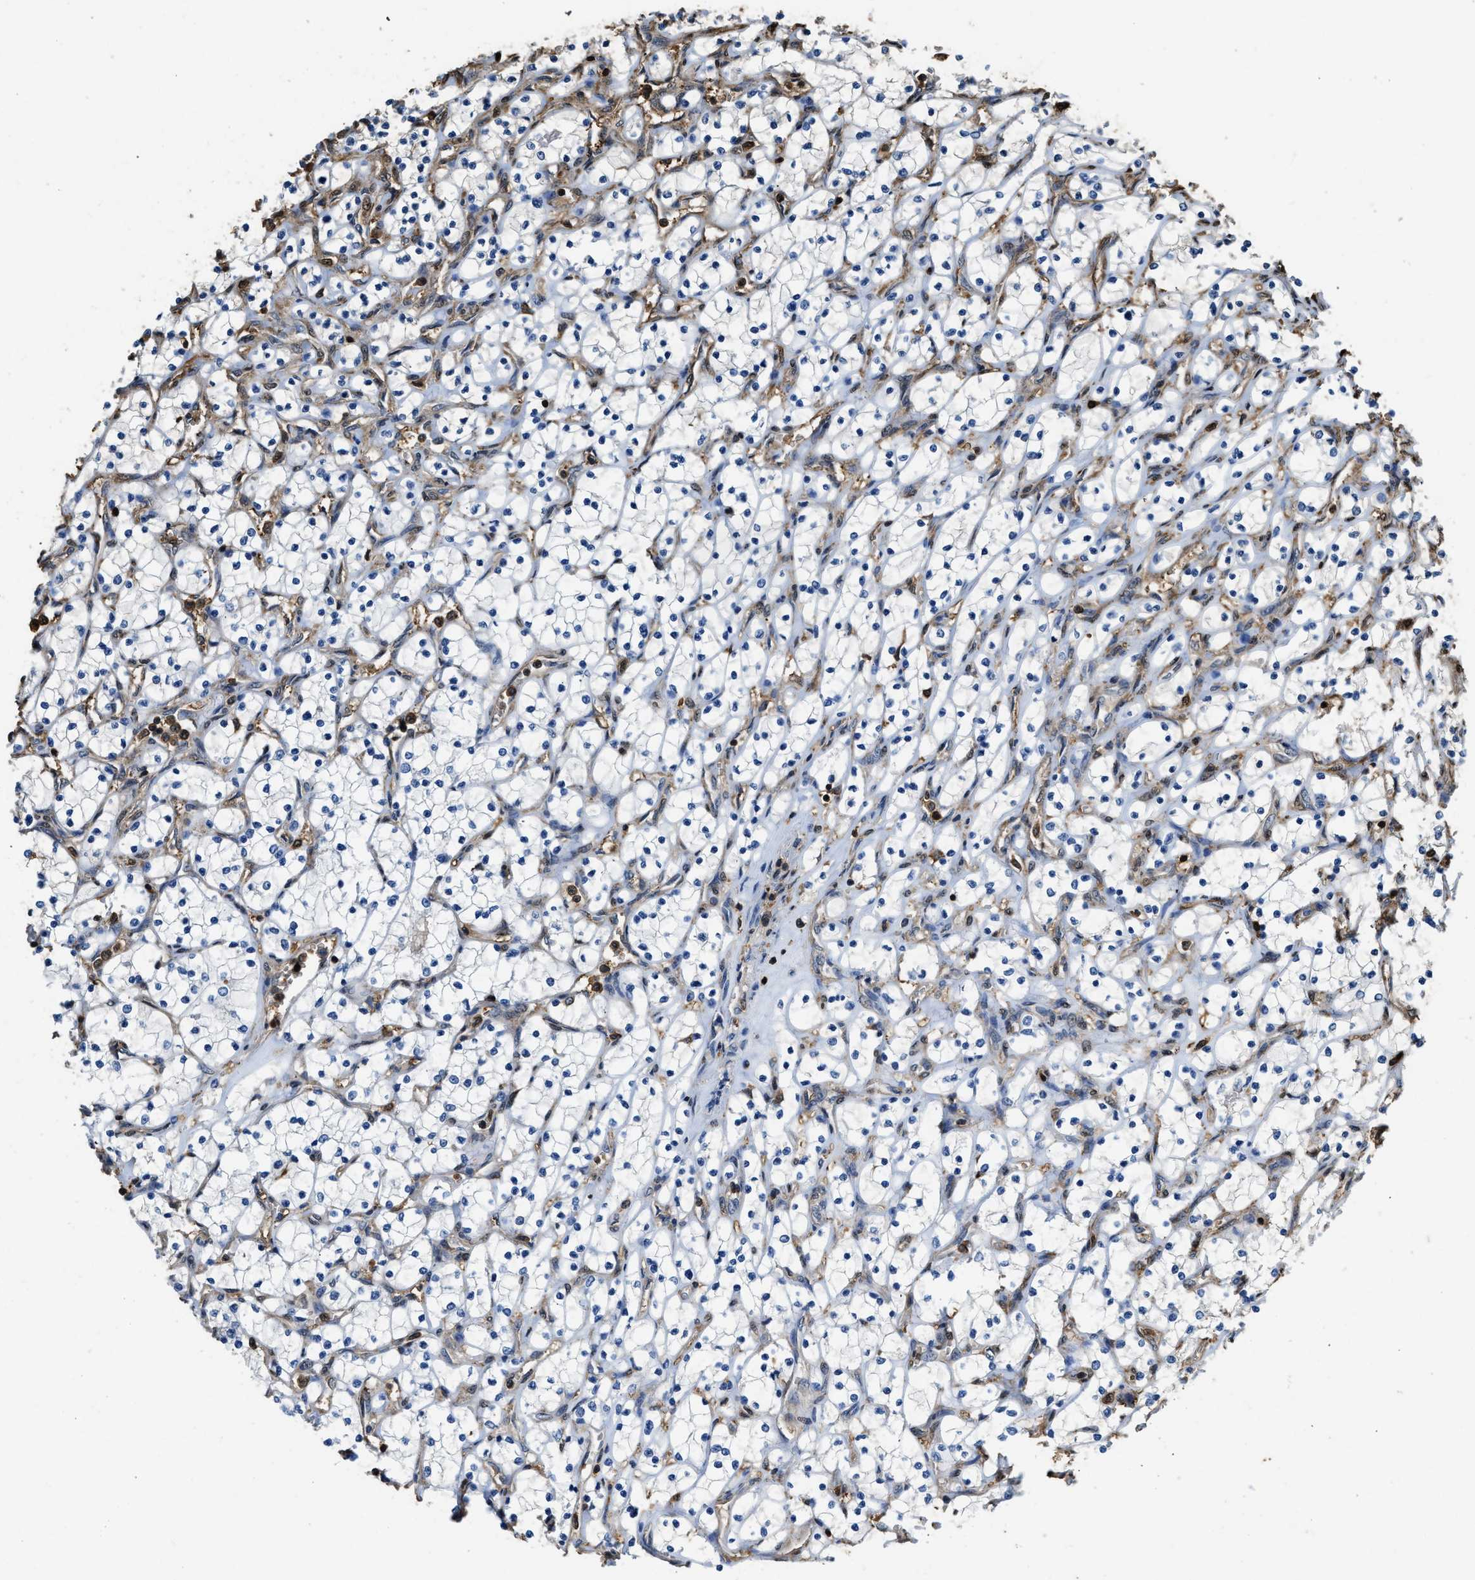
{"staining": {"intensity": "negative", "quantity": "none", "location": "none"}, "tissue": "renal cancer", "cell_type": "Tumor cells", "image_type": "cancer", "snomed": [{"axis": "morphology", "description": "Adenocarcinoma, NOS"}, {"axis": "topography", "description": "Kidney"}], "caption": "The immunohistochemistry (IHC) image has no significant positivity in tumor cells of renal adenocarcinoma tissue.", "gene": "ARHGDIB", "patient": {"sex": "female", "age": 69}}